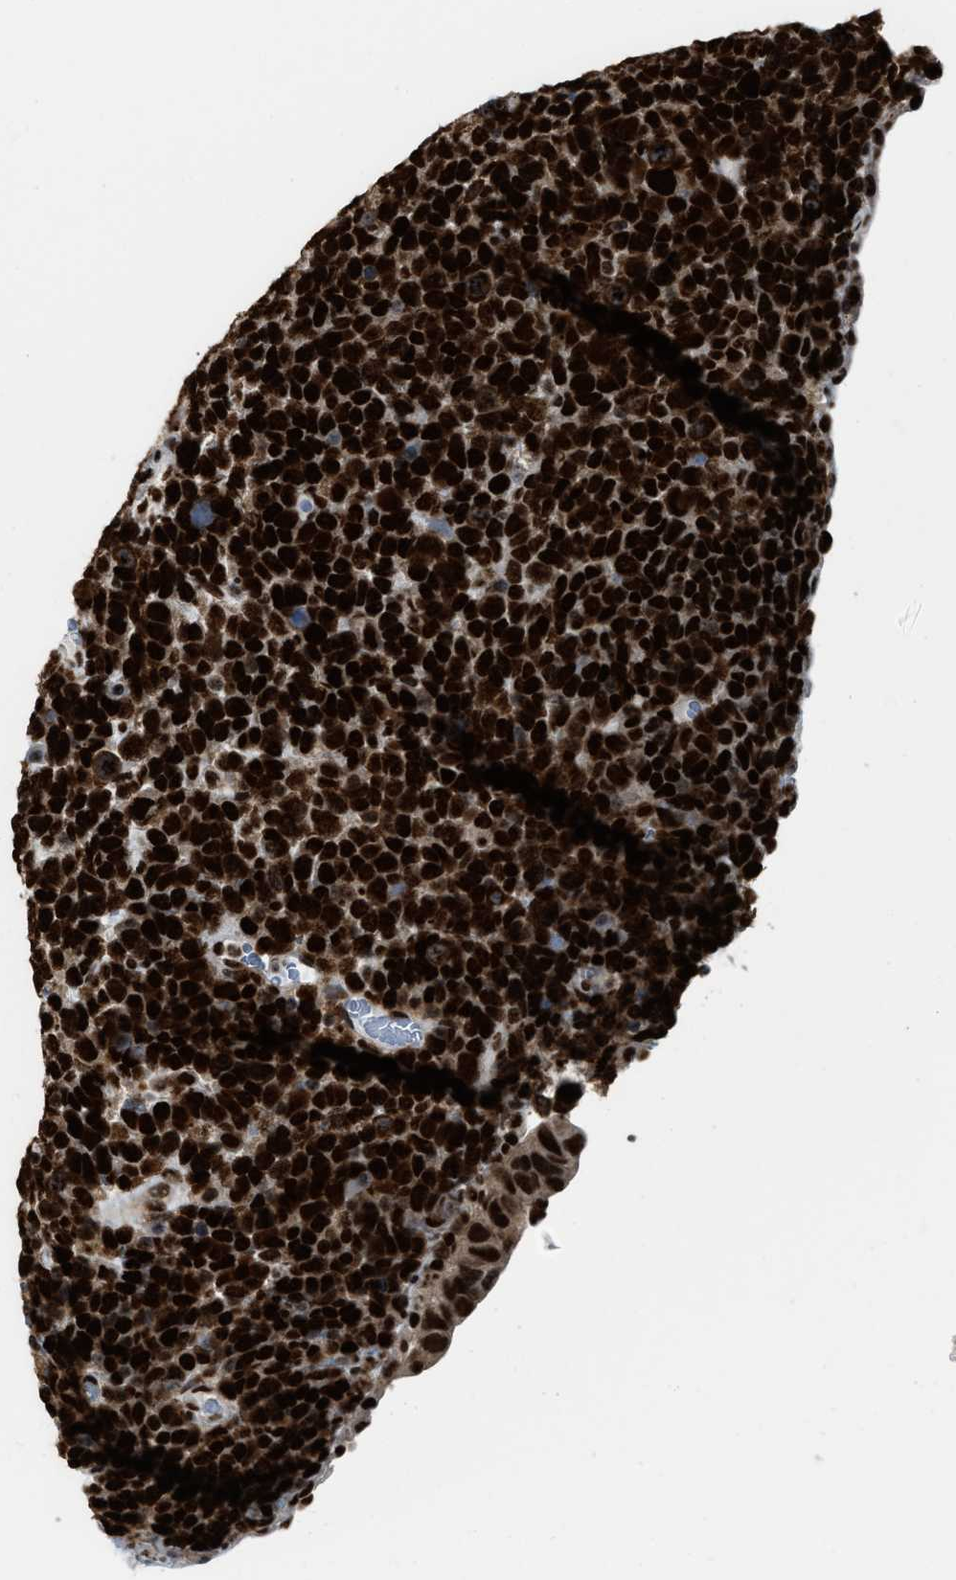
{"staining": {"intensity": "strong", "quantity": ">75%", "location": "nuclear"}, "tissue": "urothelial cancer", "cell_type": "Tumor cells", "image_type": "cancer", "snomed": [{"axis": "morphology", "description": "Urothelial carcinoma, High grade"}, {"axis": "topography", "description": "Urinary bladder"}], "caption": "A brown stain labels strong nuclear positivity of a protein in human urothelial cancer tumor cells. The protein of interest is shown in brown color, while the nuclei are stained blue.", "gene": "NUMA1", "patient": {"sex": "female", "age": 82}}